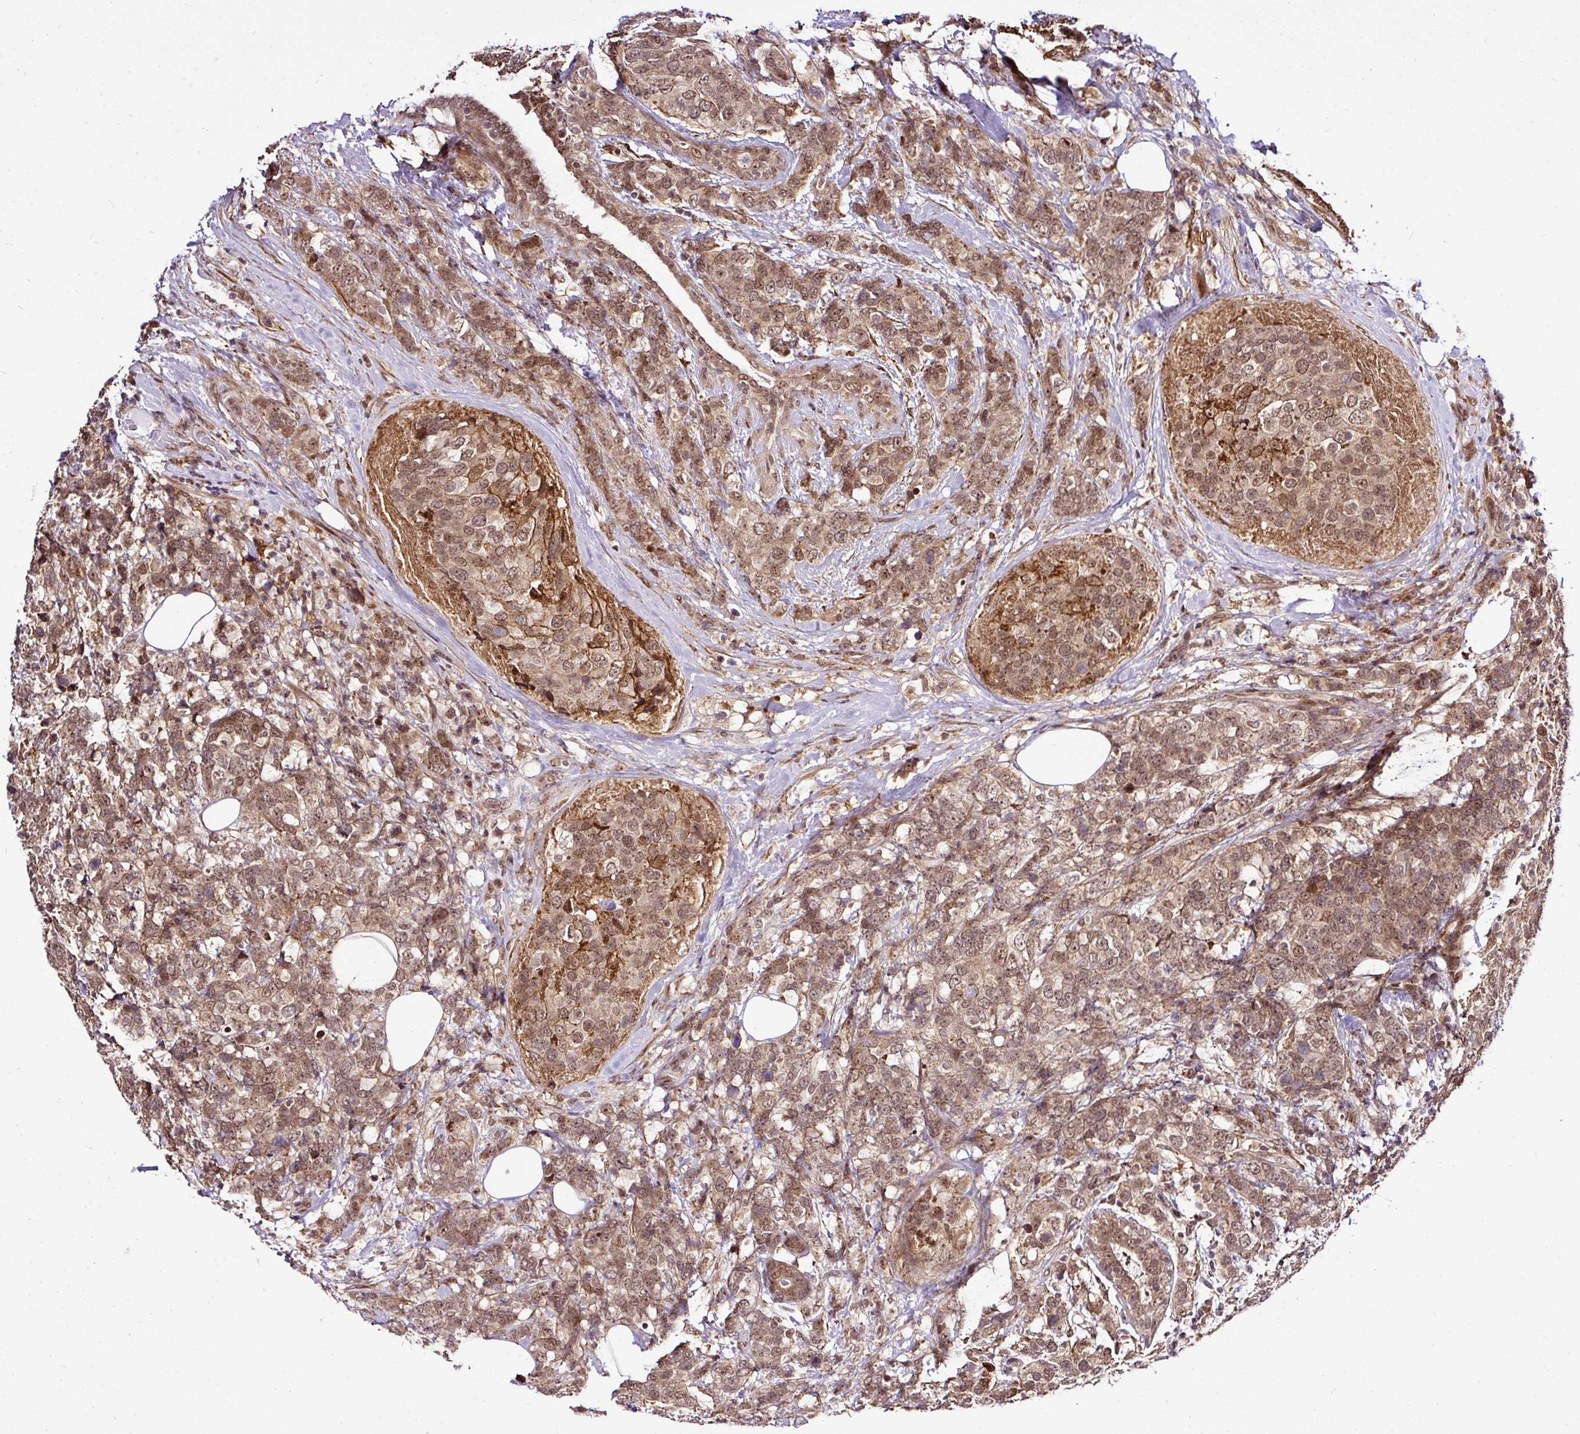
{"staining": {"intensity": "moderate", "quantity": ">75%", "location": "cytoplasmic/membranous,nuclear"}, "tissue": "breast cancer", "cell_type": "Tumor cells", "image_type": "cancer", "snomed": [{"axis": "morphology", "description": "Lobular carcinoma"}, {"axis": "topography", "description": "Breast"}], "caption": "Protein expression analysis of breast lobular carcinoma exhibits moderate cytoplasmic/membranous and nuclear positivity in about >75% of tumor cells.", "gene": "FAM153A", "patient": {"sex": "female", "age": 59}}